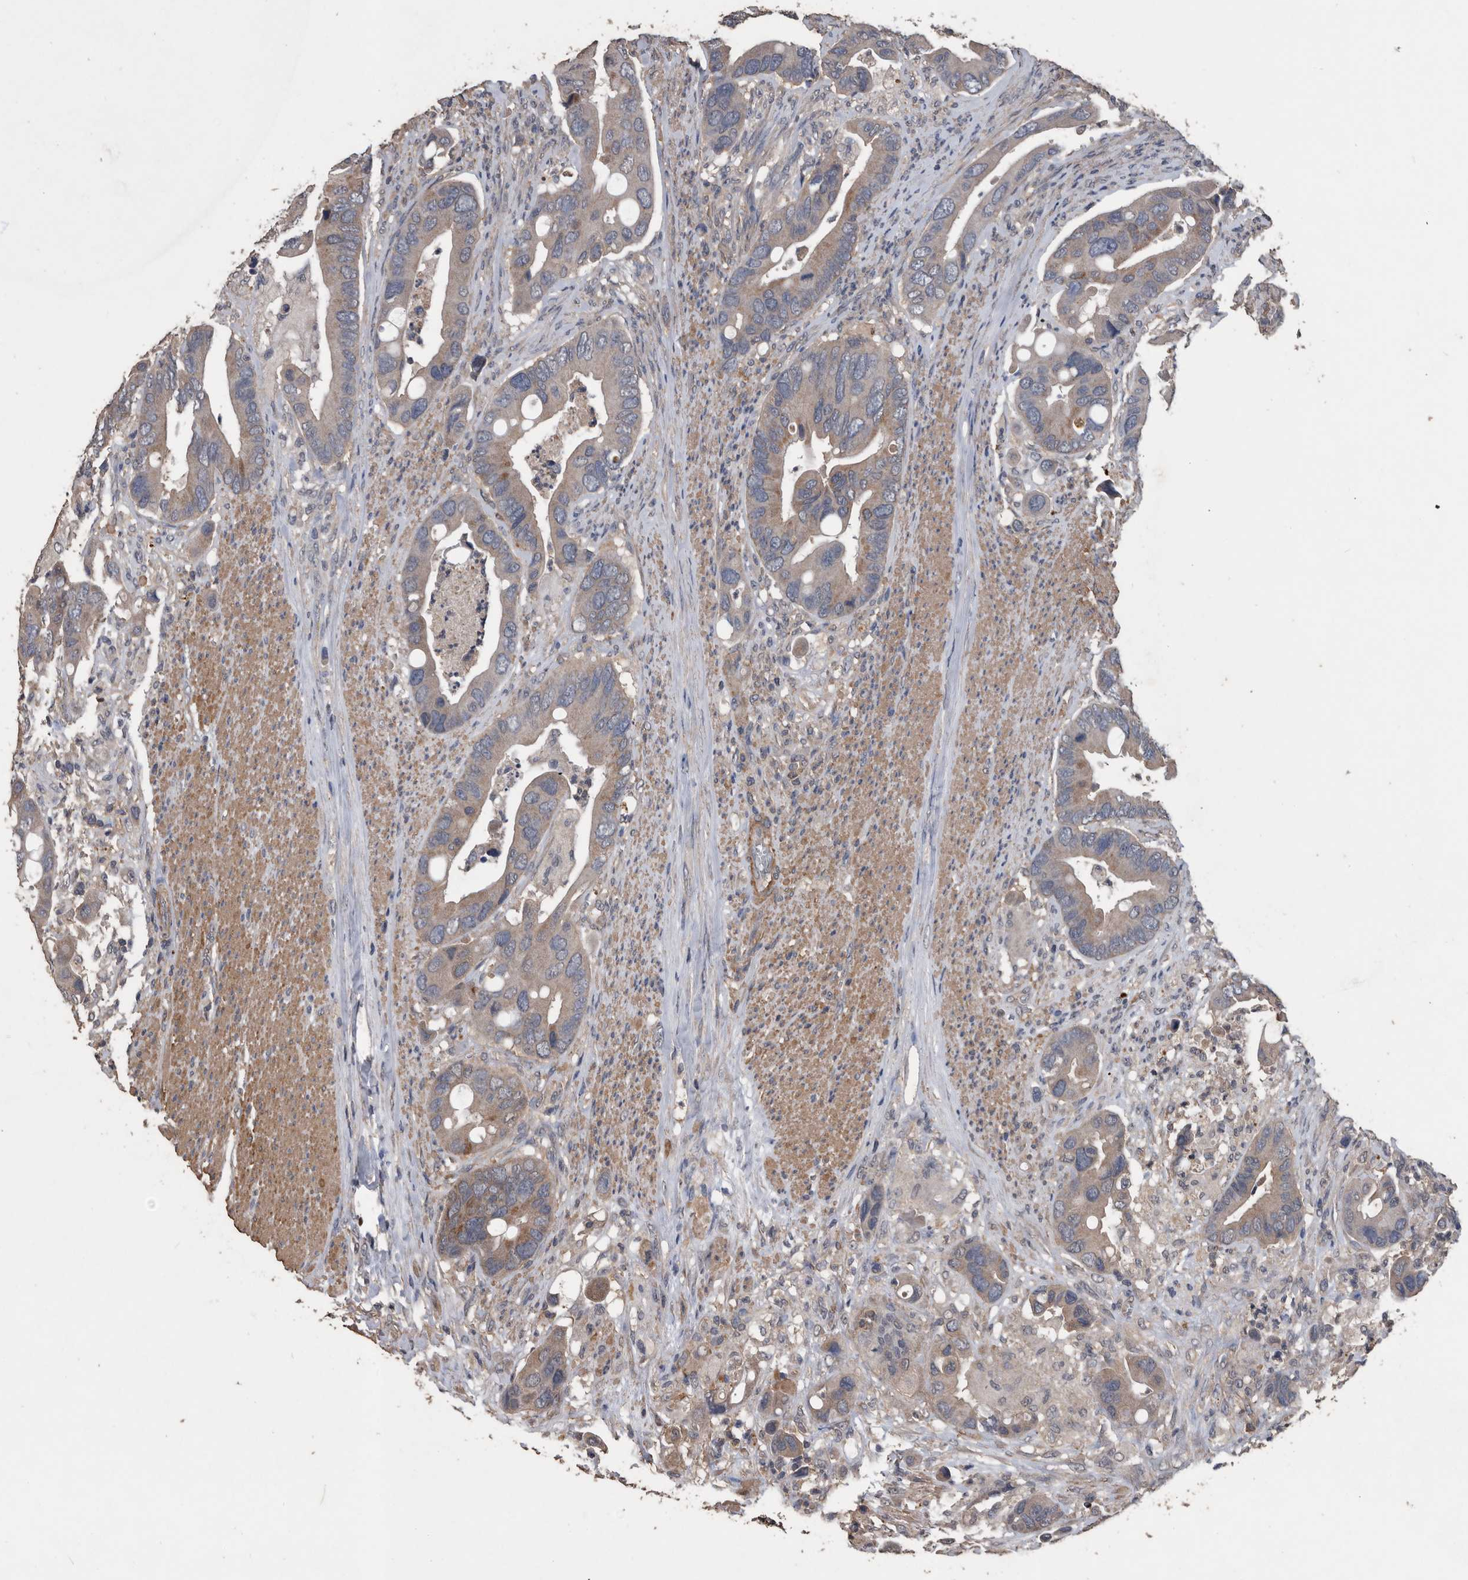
{"staining": {"intensity": "weak", "quantity": "25%-75%", "location": "cytoplasmic/membranous"}, "tissue": "colorectal cancer", "cell_type": "Tumor cells", "image_type": "cancer", "snomed": [{"axis": "morphology", "description": "Adenocarcinoma, NOS"}, {"axis": "topography", "description": "Rectum"}], "caption": "Colorectal cancer stained with DAB immunohistochemistry (IHC) displays low levels of weak cytoplasmic/membranous expression in about 25%-75% of tumor cells.", "gene": "NRBP1", "patient": {"sex": "female", "age": 57}}